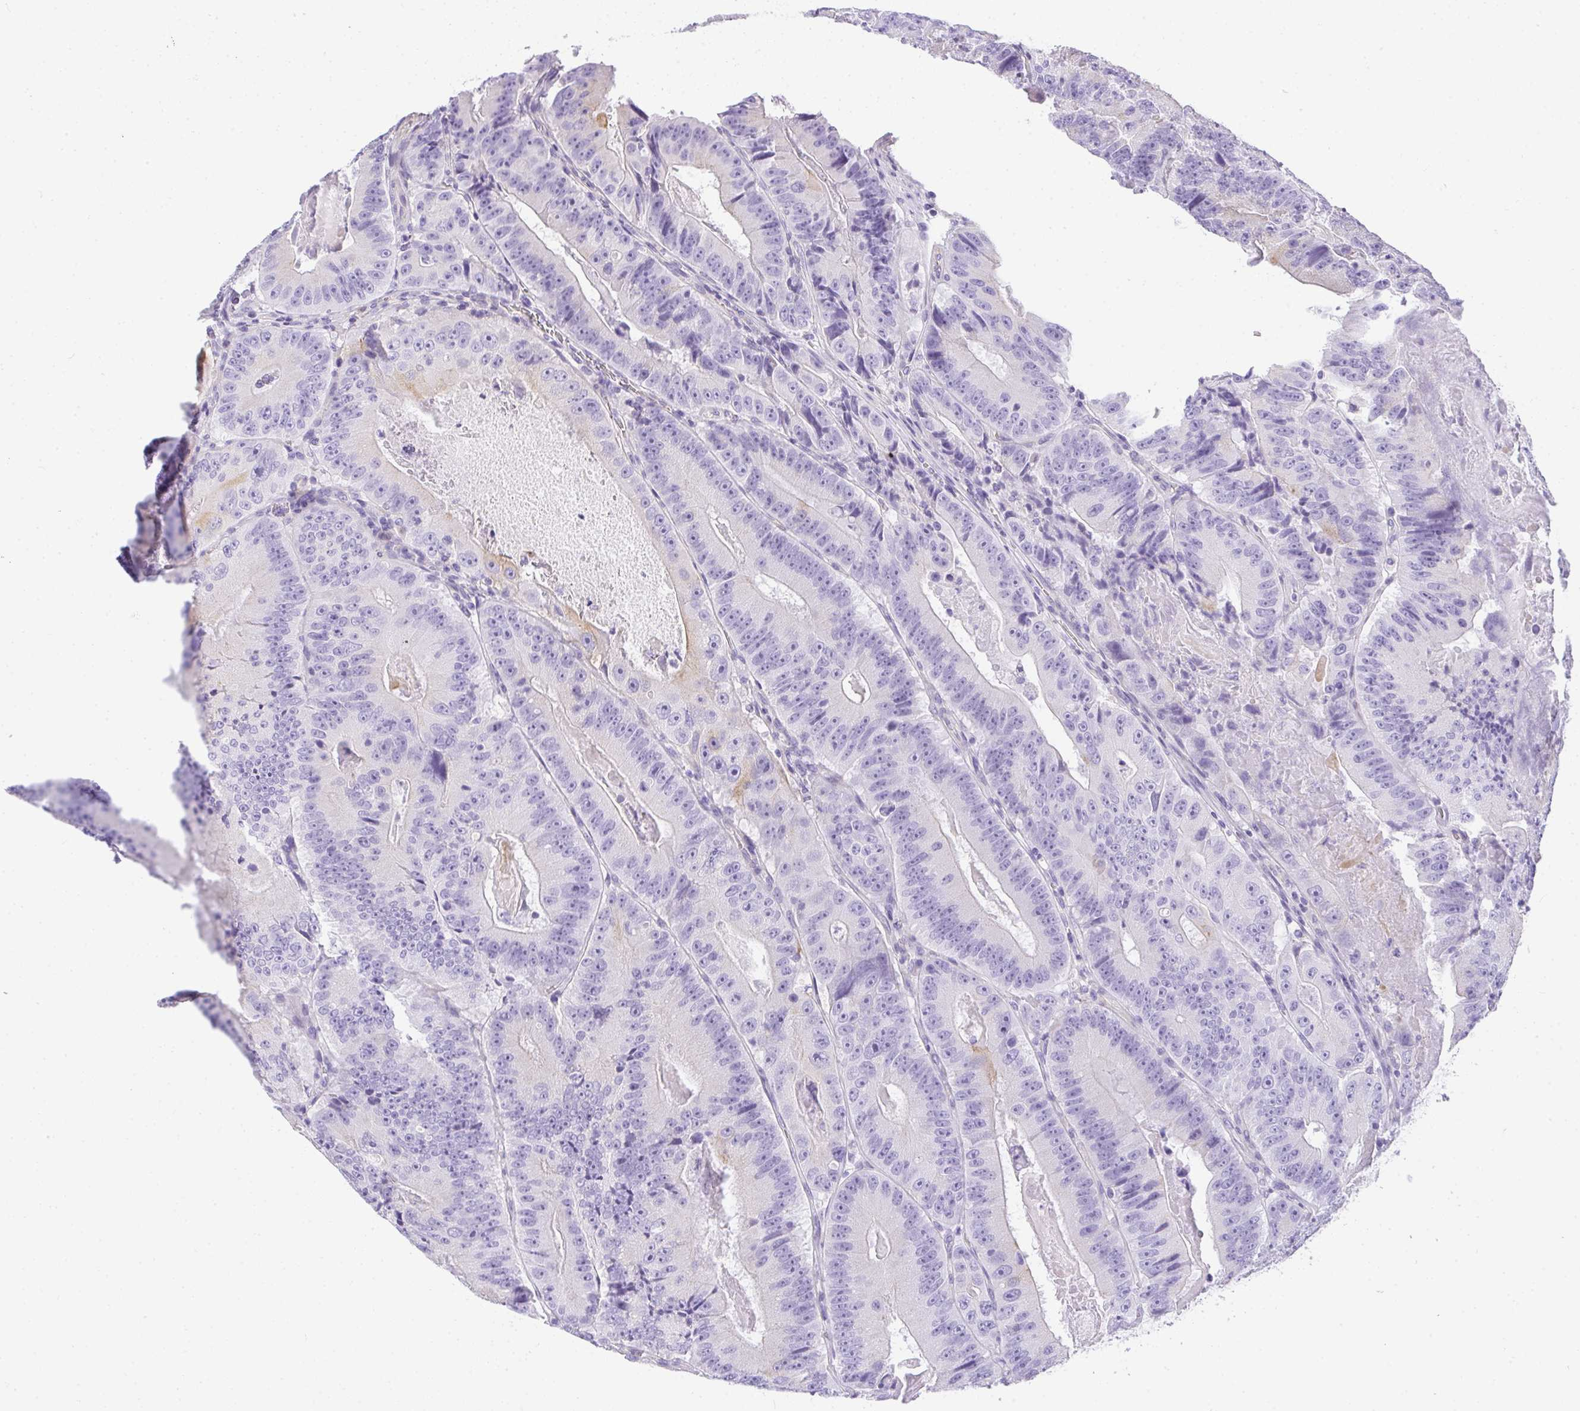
{"staining": {"intensity": "negative", "quantity": "none", "location": "none"}, "tissue": "colorectal cancer", "cell_type": "Tumor cells", "image_type": "cancer", "snomed": [{"axis": "morphology", "description": "Adenocarcinoma, NOS"}, {"axis": "topography", "description": "Colon"}], "caption": "Immunohistochemical staining of human colorectal cancer (adenocarcinoma) demonstrates no significant positivity in tumor cells. (Brightfield microscopy of DAB IHC at high magnification).", "gene": "PLPPR3", "patient": {"sex": "female", "age": 86}}